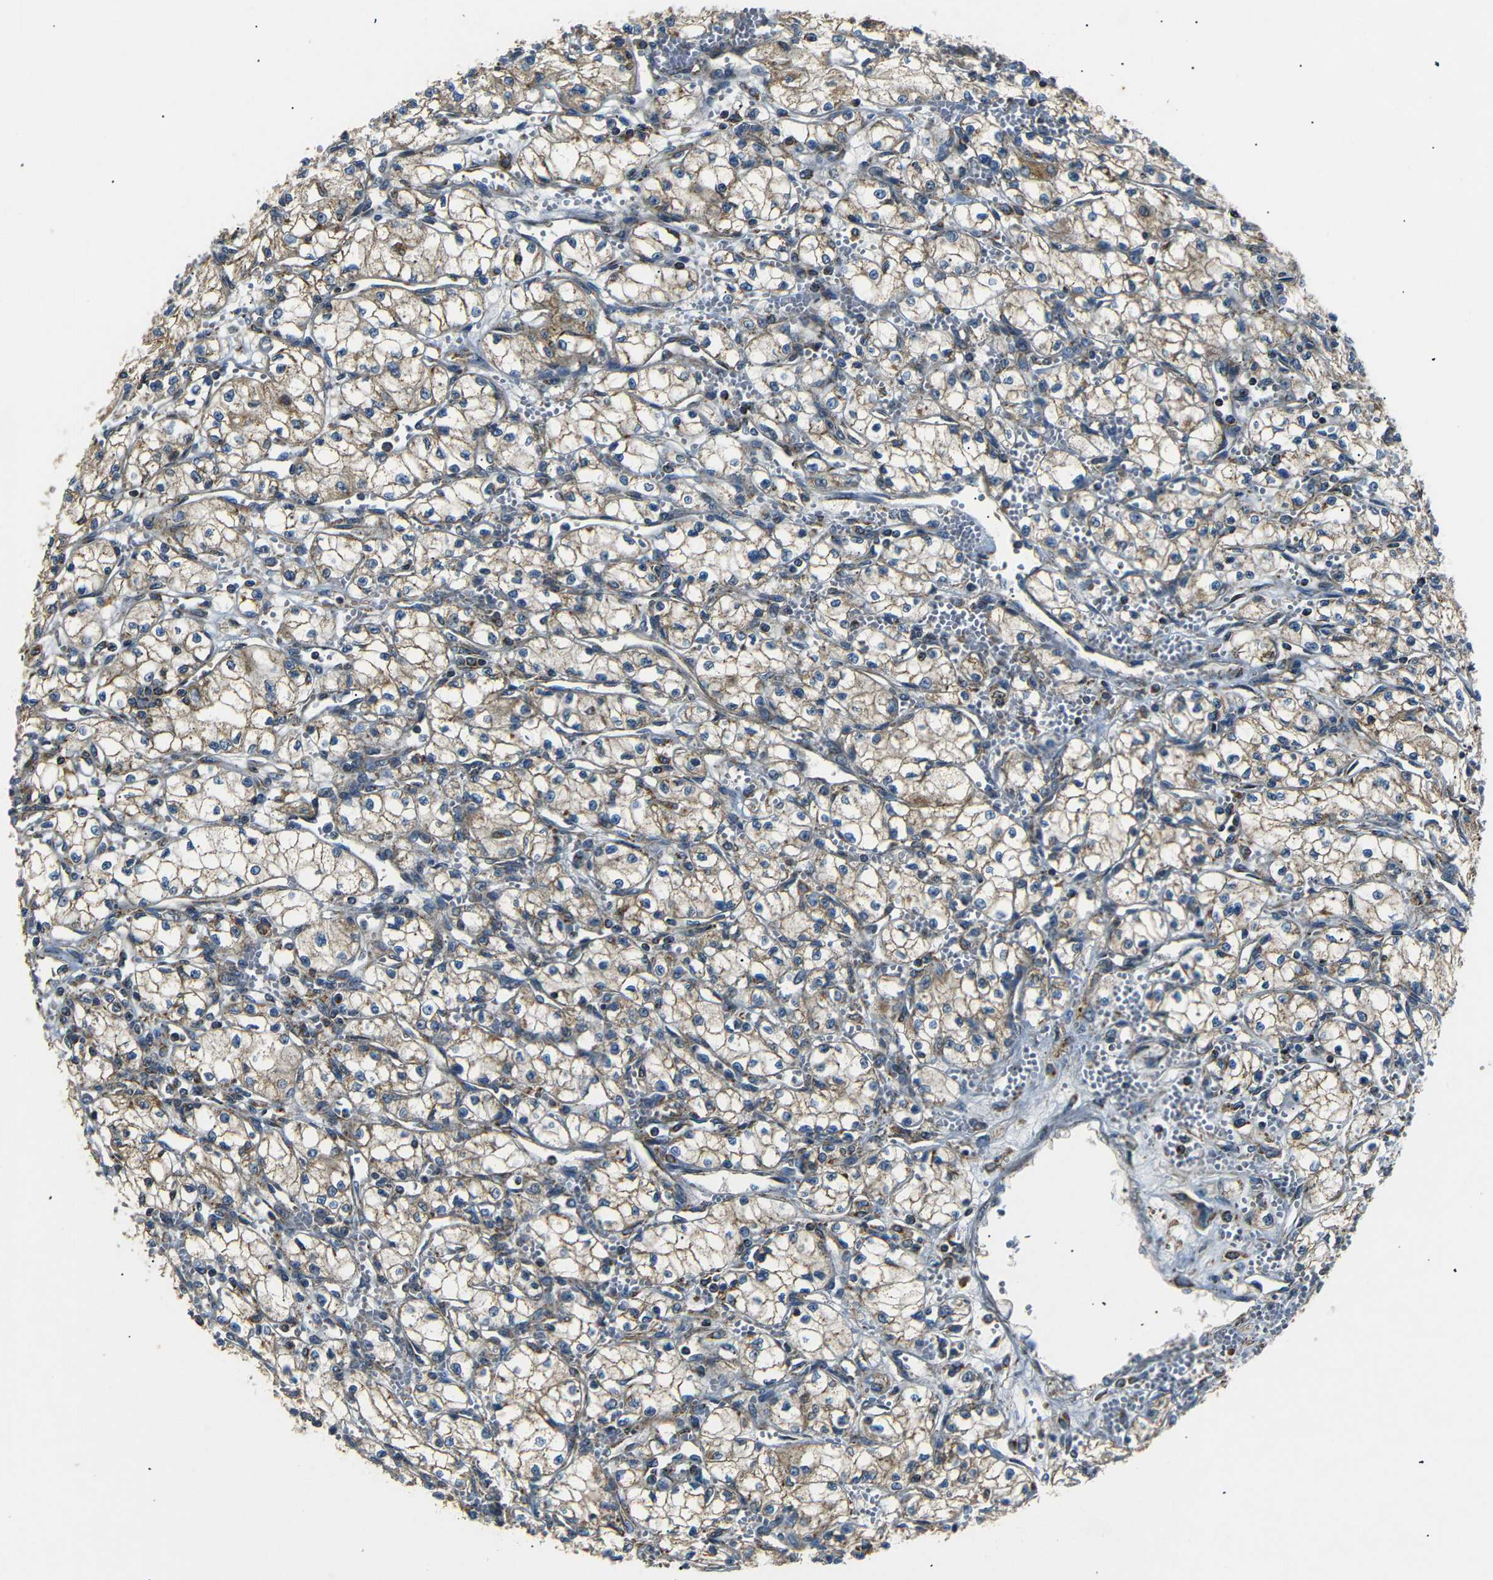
{"staining": {"intensity": "weak", "quantity": "25%-75%", "location": "cytoplasmic/membranous"}, "tissue": "renal cancer", "cell_type": "Tumor cells", "image_type": "cancer", "snomed": [{"axis": "morphology", "description": "Normal tissue, NOS"}, {"axis": "morphology", "description": "Adenocarcinoma, NOS"}, {"axis": "topography", "description": "Kidney"}], "caption": "Immunohistochemistry (IHC) of adenocarcinoma (renal) displays low levels of weak cytoplasmic/membranous expression in about 25%-75% of tumor cells.", "gene": "NETO2", "patient": {"sex": "male", "age": 59}}